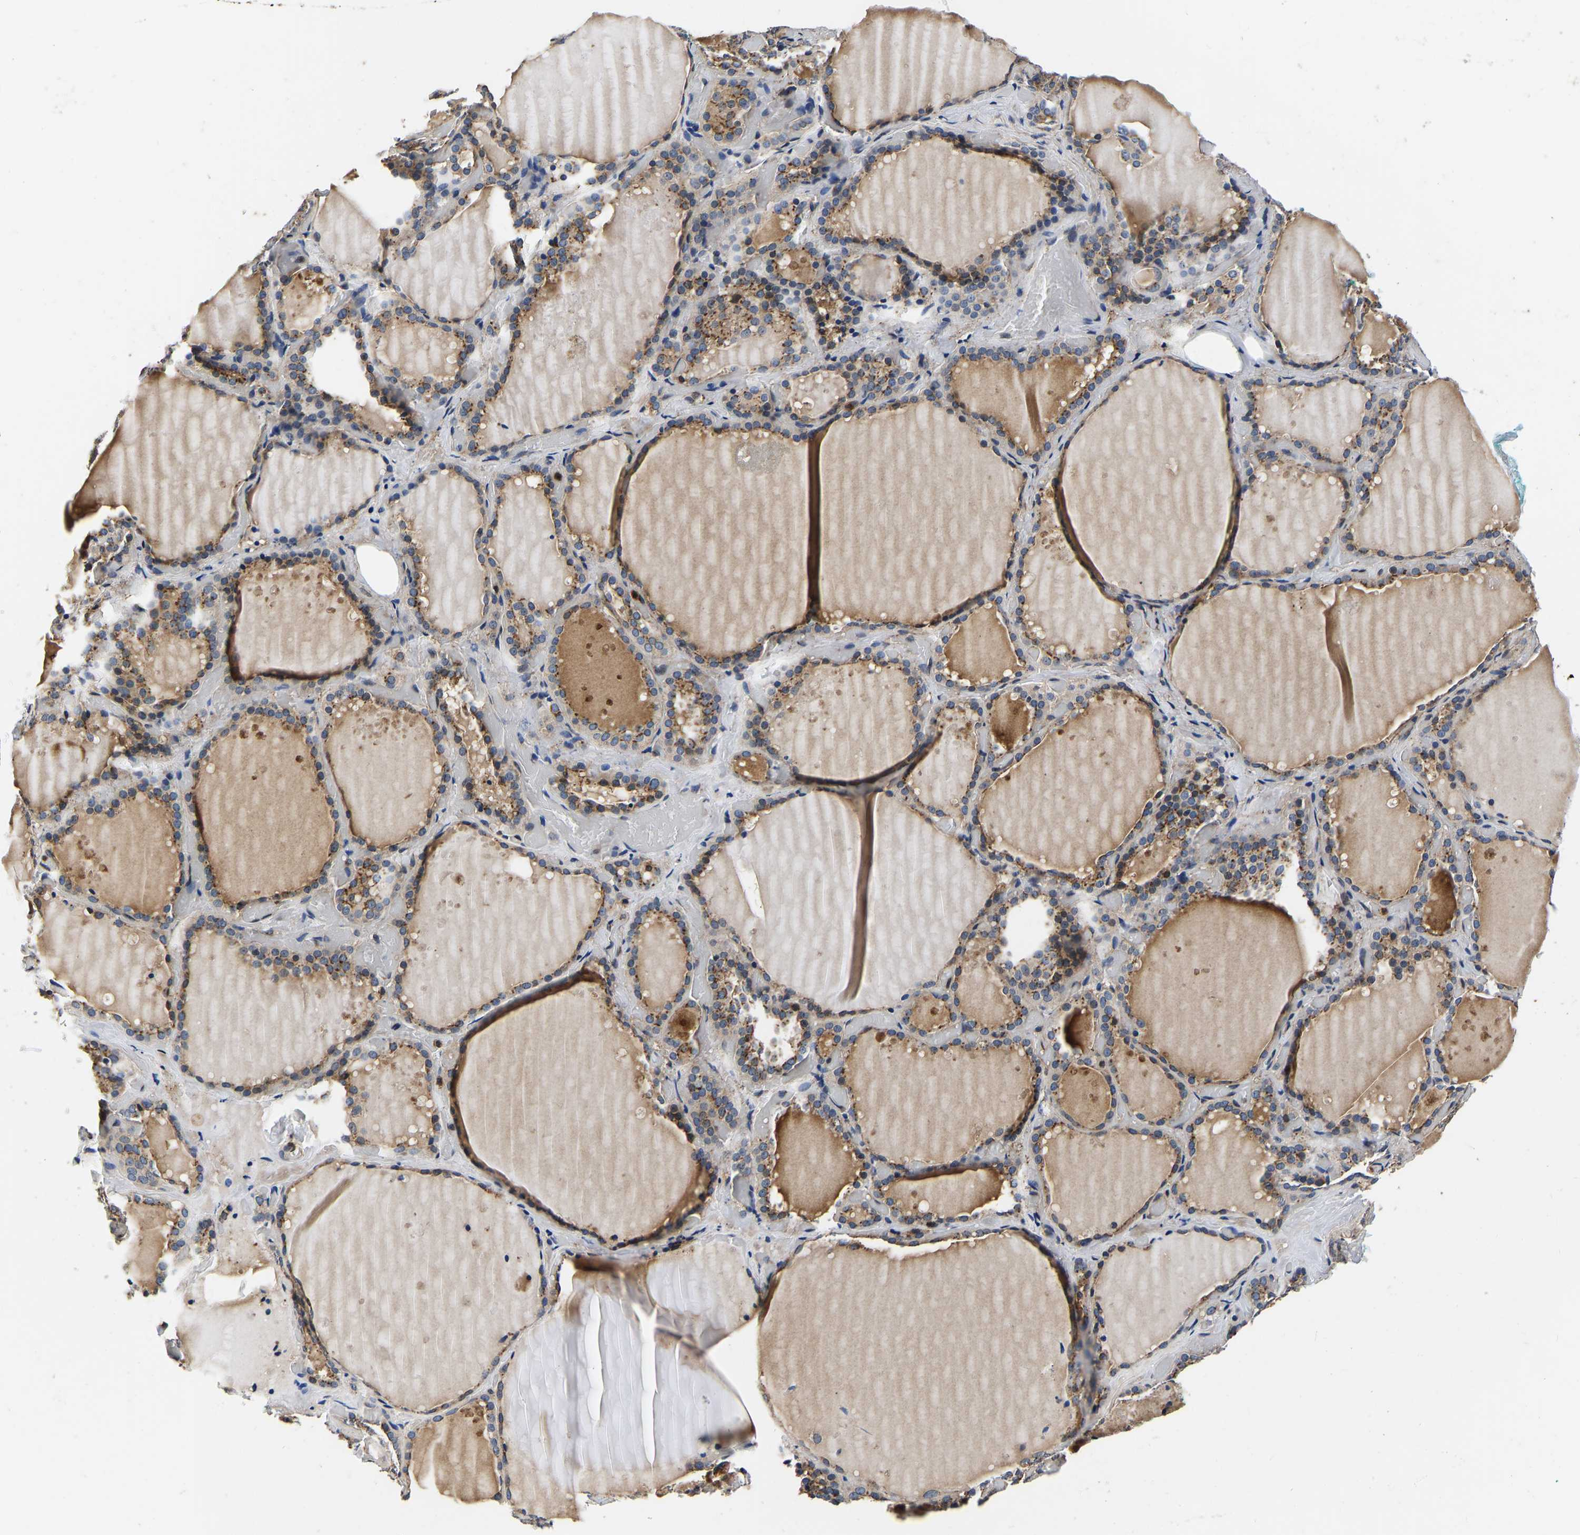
{"staining": {"intensity": "moderate", "quantity": ">75%", "location": "cytoplasmic/membranous"}, "tissue": "thyroid gland", "cell_type": "Glandular cells", "image_type": "normal", "snomed": [{"axis": "morphology", "description": "Normal tissue, NOS"}, {"axis": "topography", "description": "Thyroid gland"}], "caption": "Moderate cytoplasmic/membranous staining for a protein is present in approximately >75% of glandular cells of benign thyroid gland using IHC.", "gene": "RABAC1", "patient": {"sex": "female", "age": 44}}